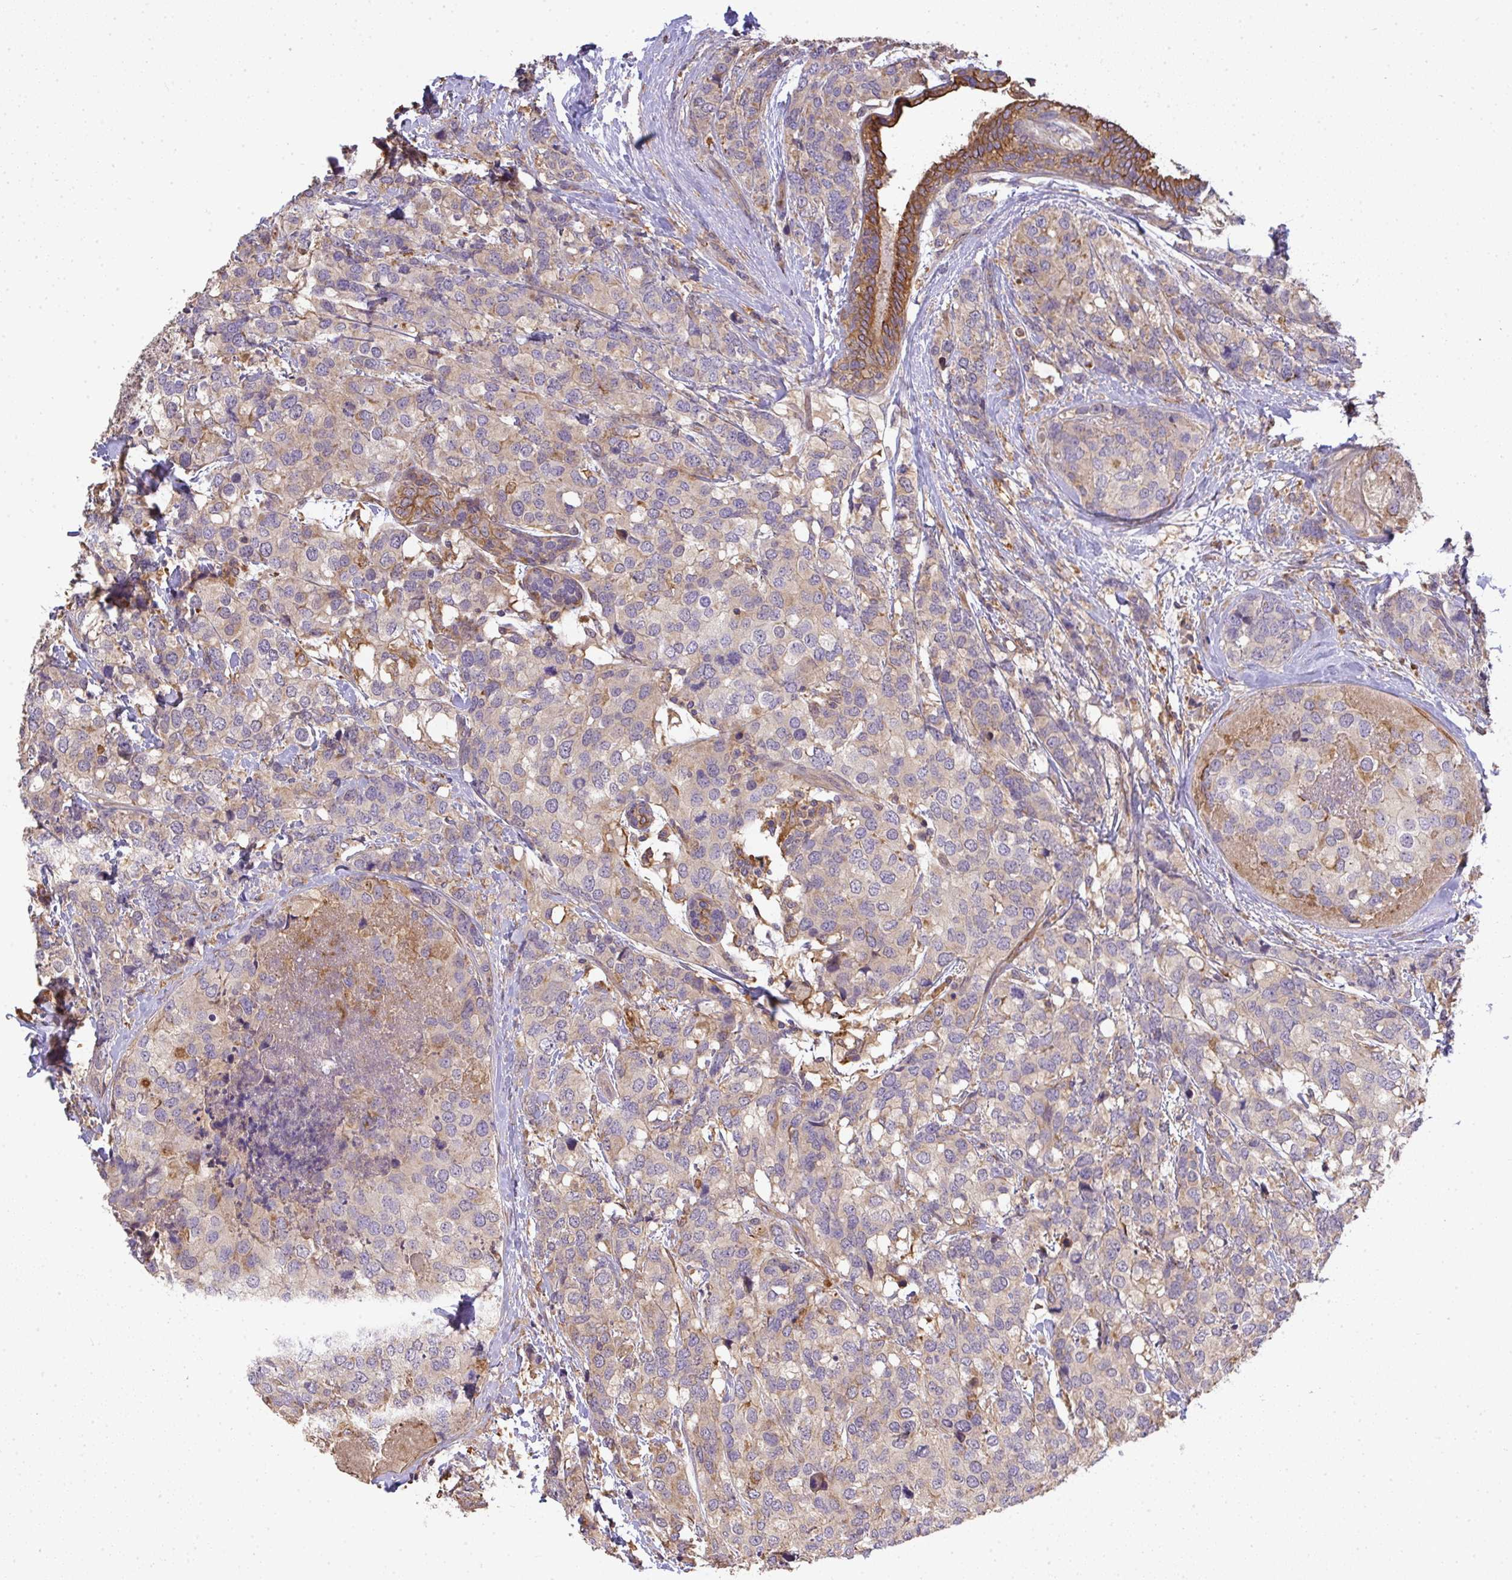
{"staining": {"intensity": "weak", "quantity": "25%-75%", "location": "cytoplasmic/membranous"}, "tissue": "breast cancer", "cell_type": "Tumor cells", "image_type": "cancer", "snomed": [{"axis": "morphology", "description": "Lobular carcinoma"}, {"axis": "topography", "description": "Breast"}], "caption": "DAB (3,3'-diaminobenzidine) immunohistochemical staining of human breast cancer shows weak cytoplasmic/membranous protein staining in about 25%-75% of tumor cells.", "gene": "EEF1AKMT1", "patient": {"sex": "female", "age": 59}}